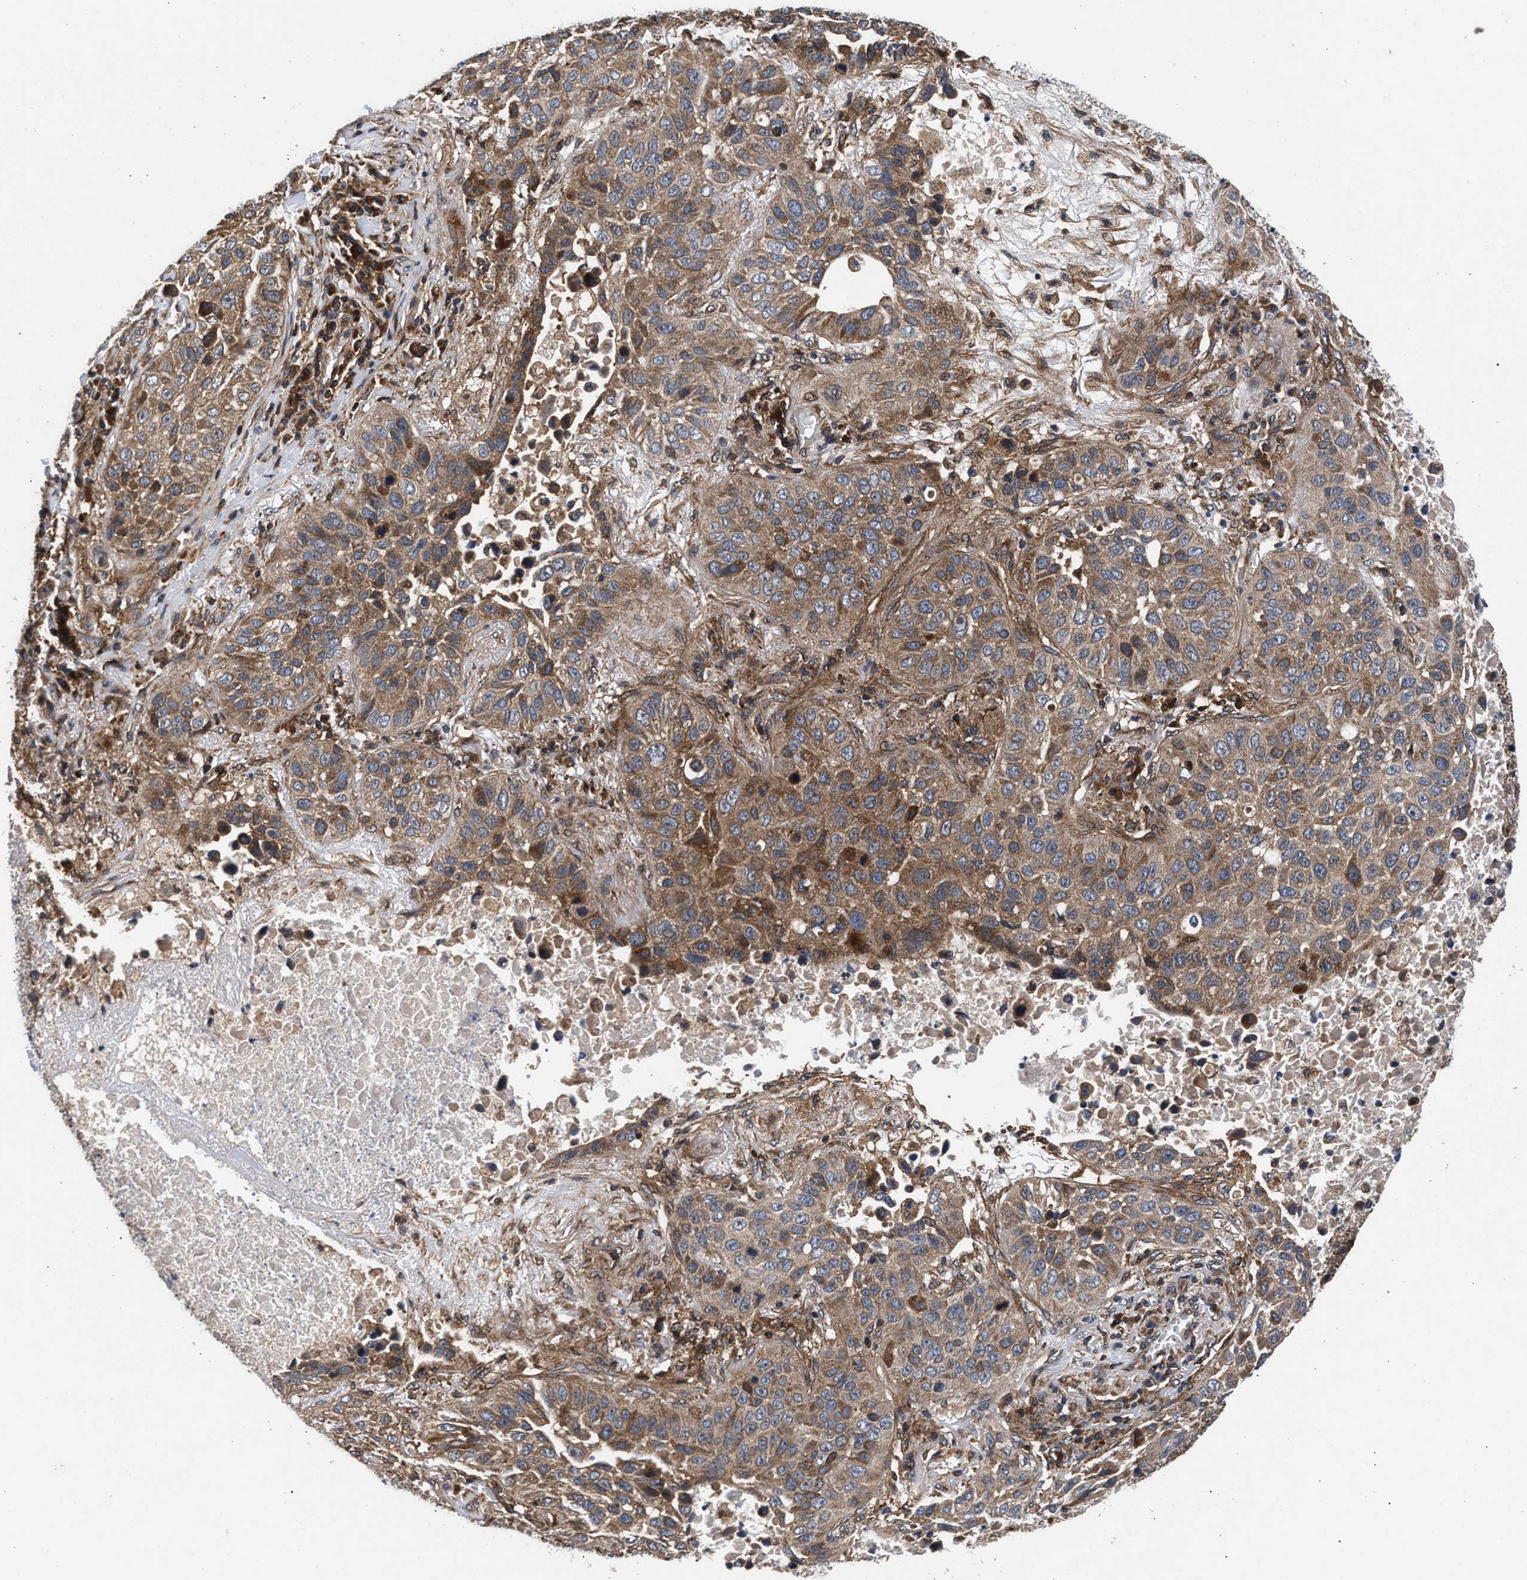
{"staining": {"intensity": "moderate", "quantity": ">75%", "location": "cytoplasmic/membranous"}, "tissue": "lung cancer", "cell_type": "Tumor cells", "image_type": "cancer", "snomed": [{"axis": "morphology", "description": "Squamous cell carcinoma, NOS"}, {"axis": "topography", "description": "Lung"}], "caption": "This photomicrograph reveals lung cancer stained with immunohistochemistry to label a protein in brown. The cytoplasmic/membranous of tumor cells show moderate positivity for the protein. Nuclei are counter-stained blue.", "gene": "NFKB2", "patient": {"sex": "male", "age": 57}}